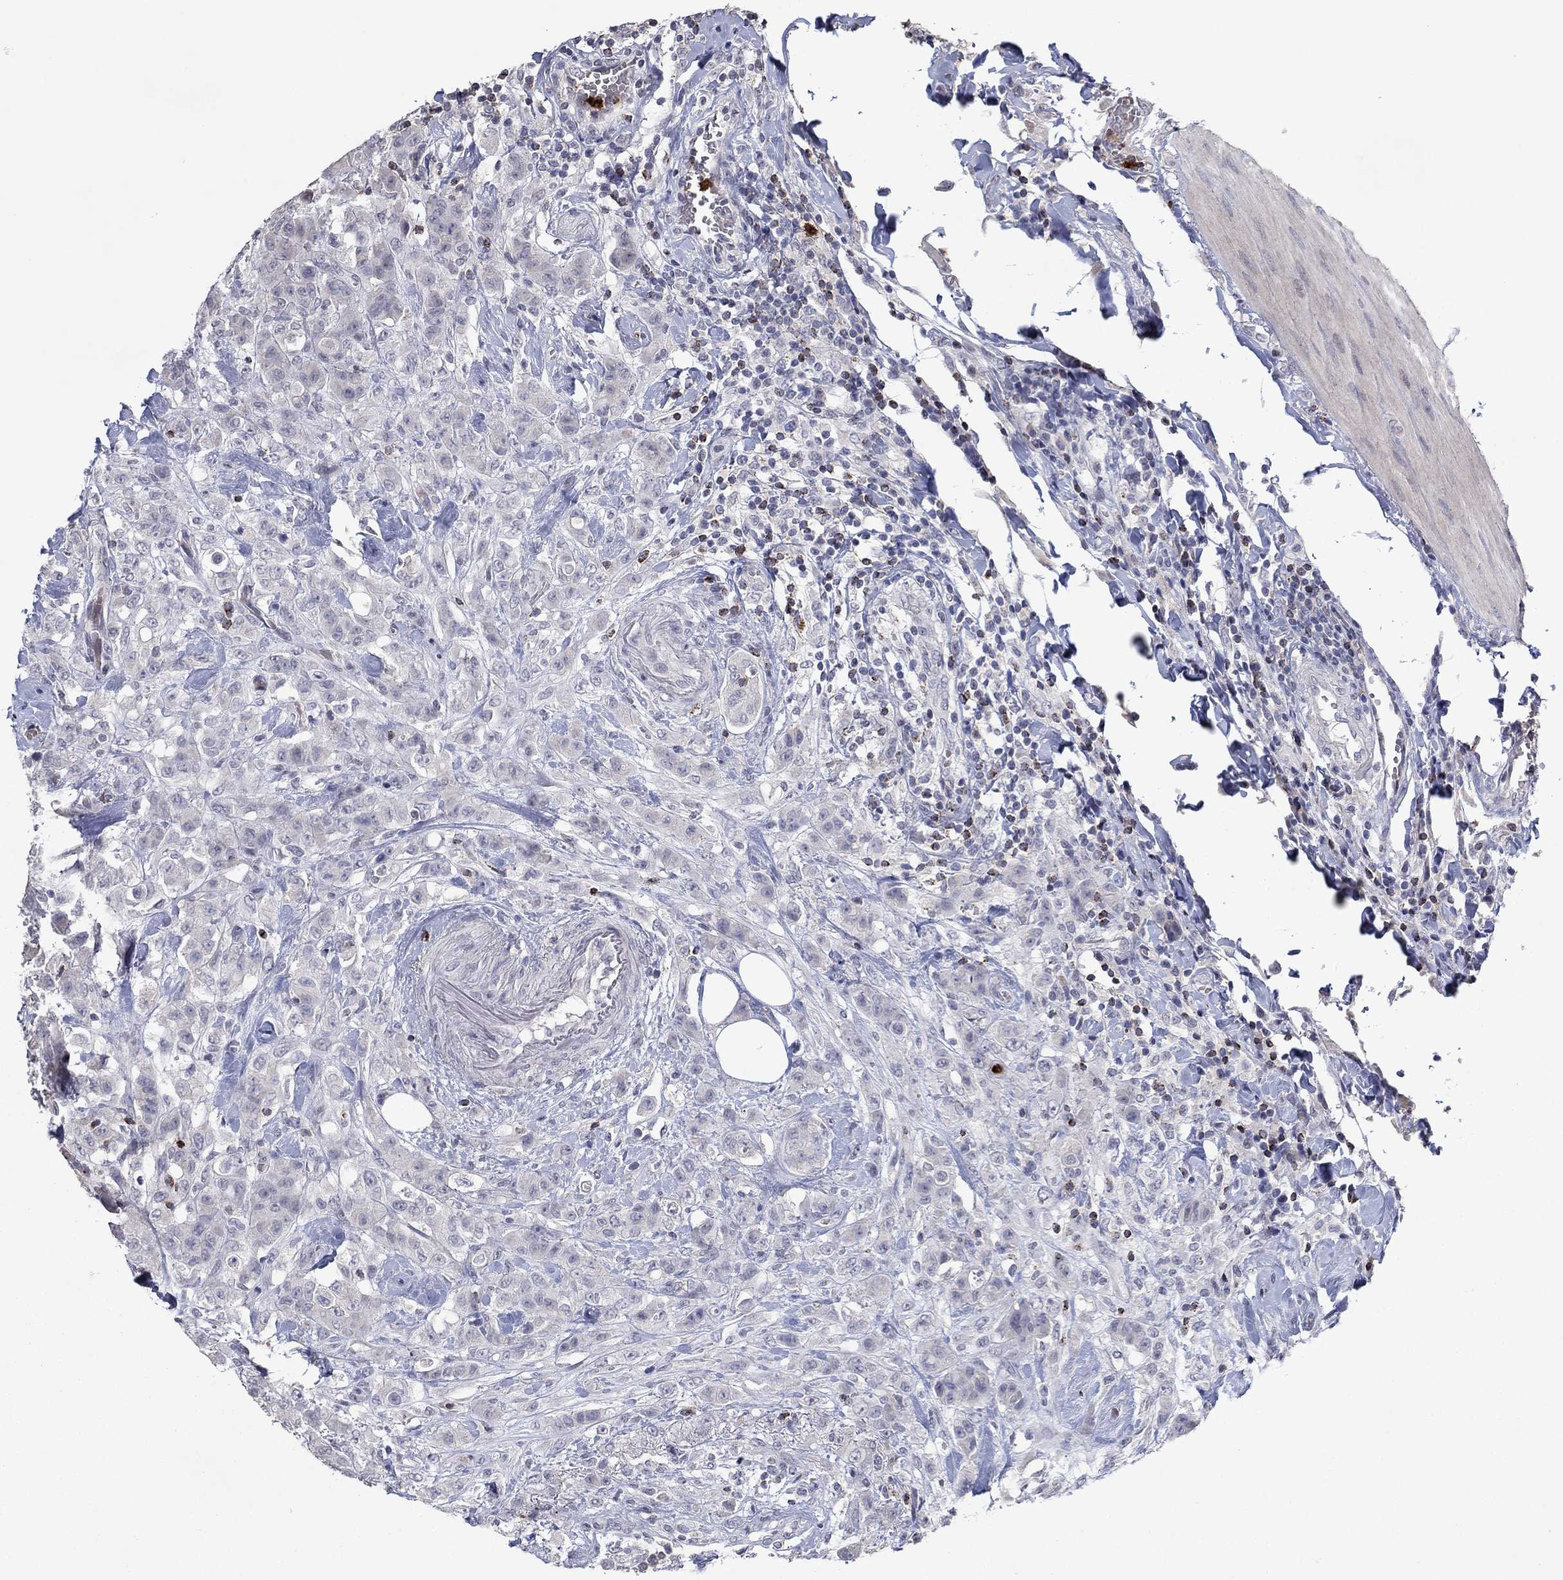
{"staining": {"intensity": "negative", "quantity": "none", "location": "none"}, "tissue": "colorectal cancer", "cell_type": "Tumor cells", "image_type": "cancer", "snomed": [{"axis": "morphology", "description": "Adenocarcinoma, NOS"}, {"axis": "topography", "description": "Colon"}], "caption": "This is an IHC histopathology image of human colorectal cancer. There is no staining in tumor cells.", "gene": "CCL5", "patient": {"sex": "female", "age": 69}}